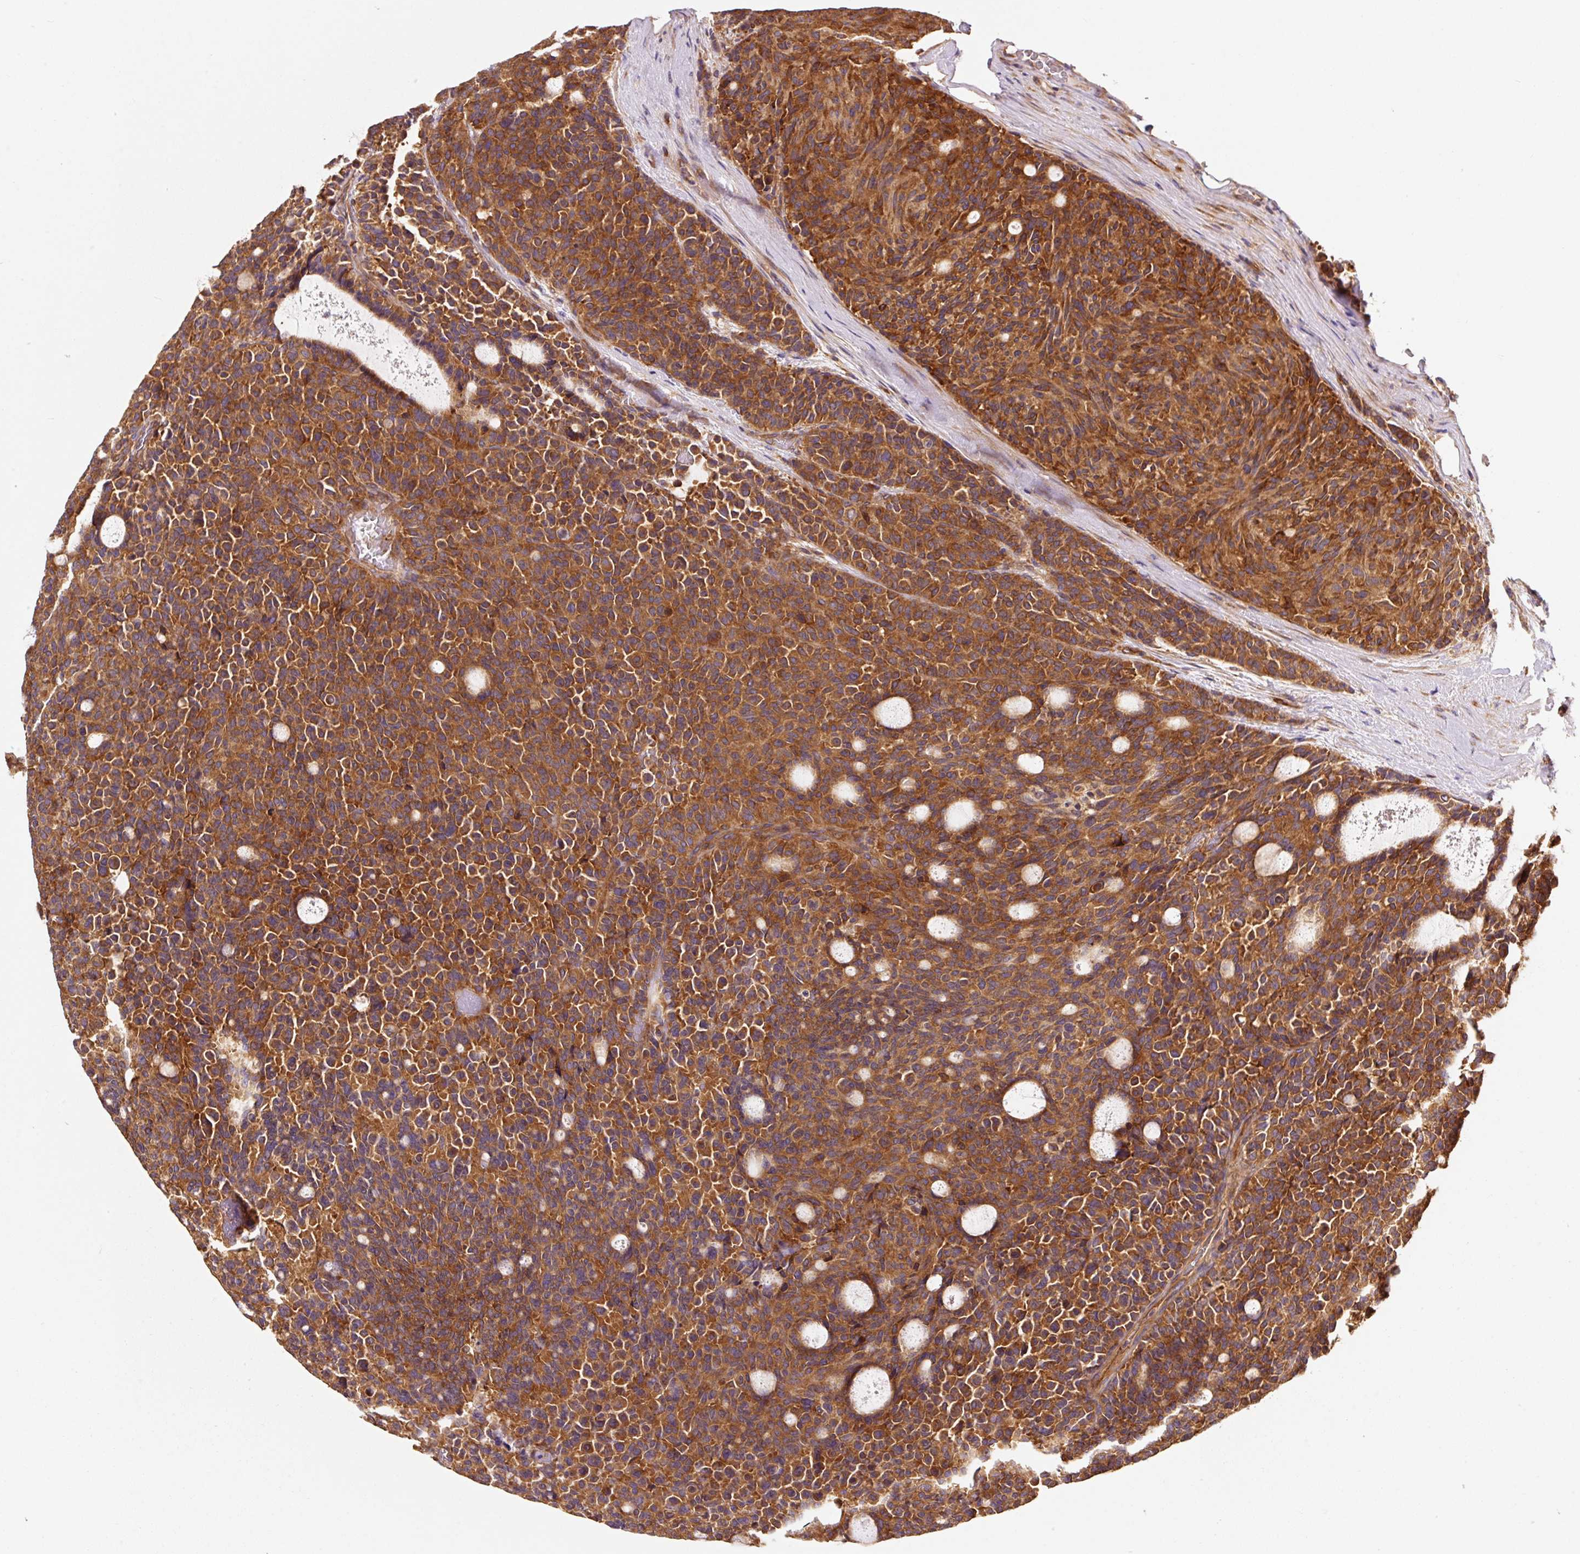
{"staining": {"intensity": "strong", "quantity": ">75%", "location": "cytoplasmic/membranous"}, "tissue": "carcinoid", "cell_type": "Tumor cells", "image_type": "cancer", "snomed": [{"axis": "morphology", "description": "Carcinoid, malignant, NOS"}, {"axis": "topography", "description": "Pancreas"}], "caption": "DAB (3,3'-diaminobenzidine) immunohistochemical staining of carcinoid reveals strong cytoplasmic/membranous protein positivity in about >75% of tumor cells. Using DAB (3,3'-diaminobenzidine) (brown) and hematoxylin (blue) stains, captured at high magnification using brightfield microscopy.", "gene": "EIF2S2", "patient": {"sex": "female", "age": 54}}